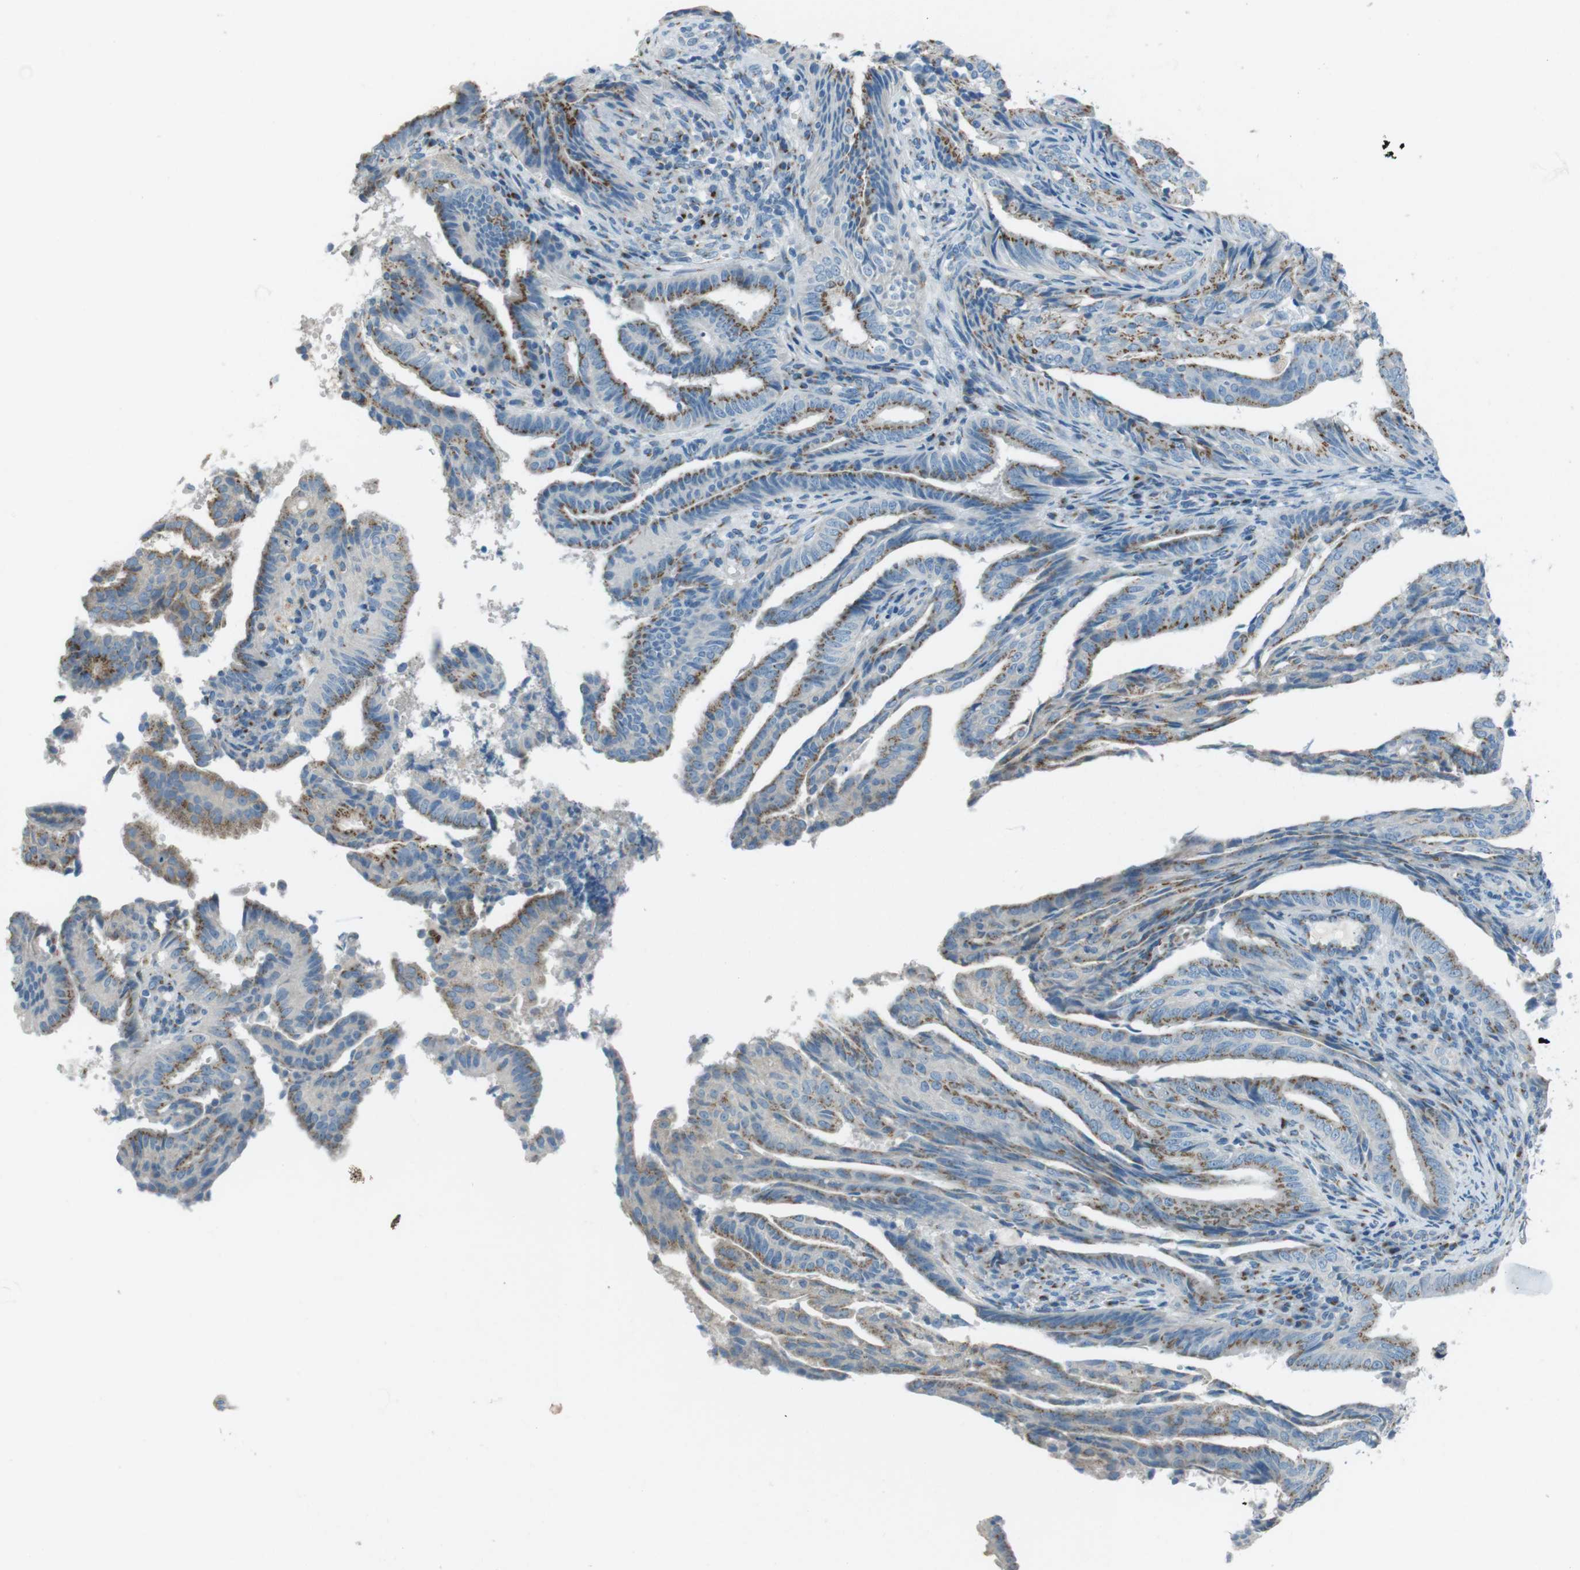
{"staining": {"intensity": "moderate", "quantity": "25%-75%", "location": "cytoplasmic/membranous"}, "tissue": "endometrial cancer", "cell_type": "Tumor cells", "image_type": "cancer", "snomed": [{"axis": "morphology", "description": "Adenocarcinoma, NOS"}, {"axis": "topography", "description": "Endometrium"}], "caption": "The photomicrograph reveals staining of endometrial cancer, revealing moderate cytoplasmic/membranous protein staining (brown color) within tumor cells. (Stains: DAB in brown, nuclei in blue, Microscopy: brightfield microscopy at high magnification).", "gene": "TXNDC15", "patient": {"sex": "female", "age": 58}}